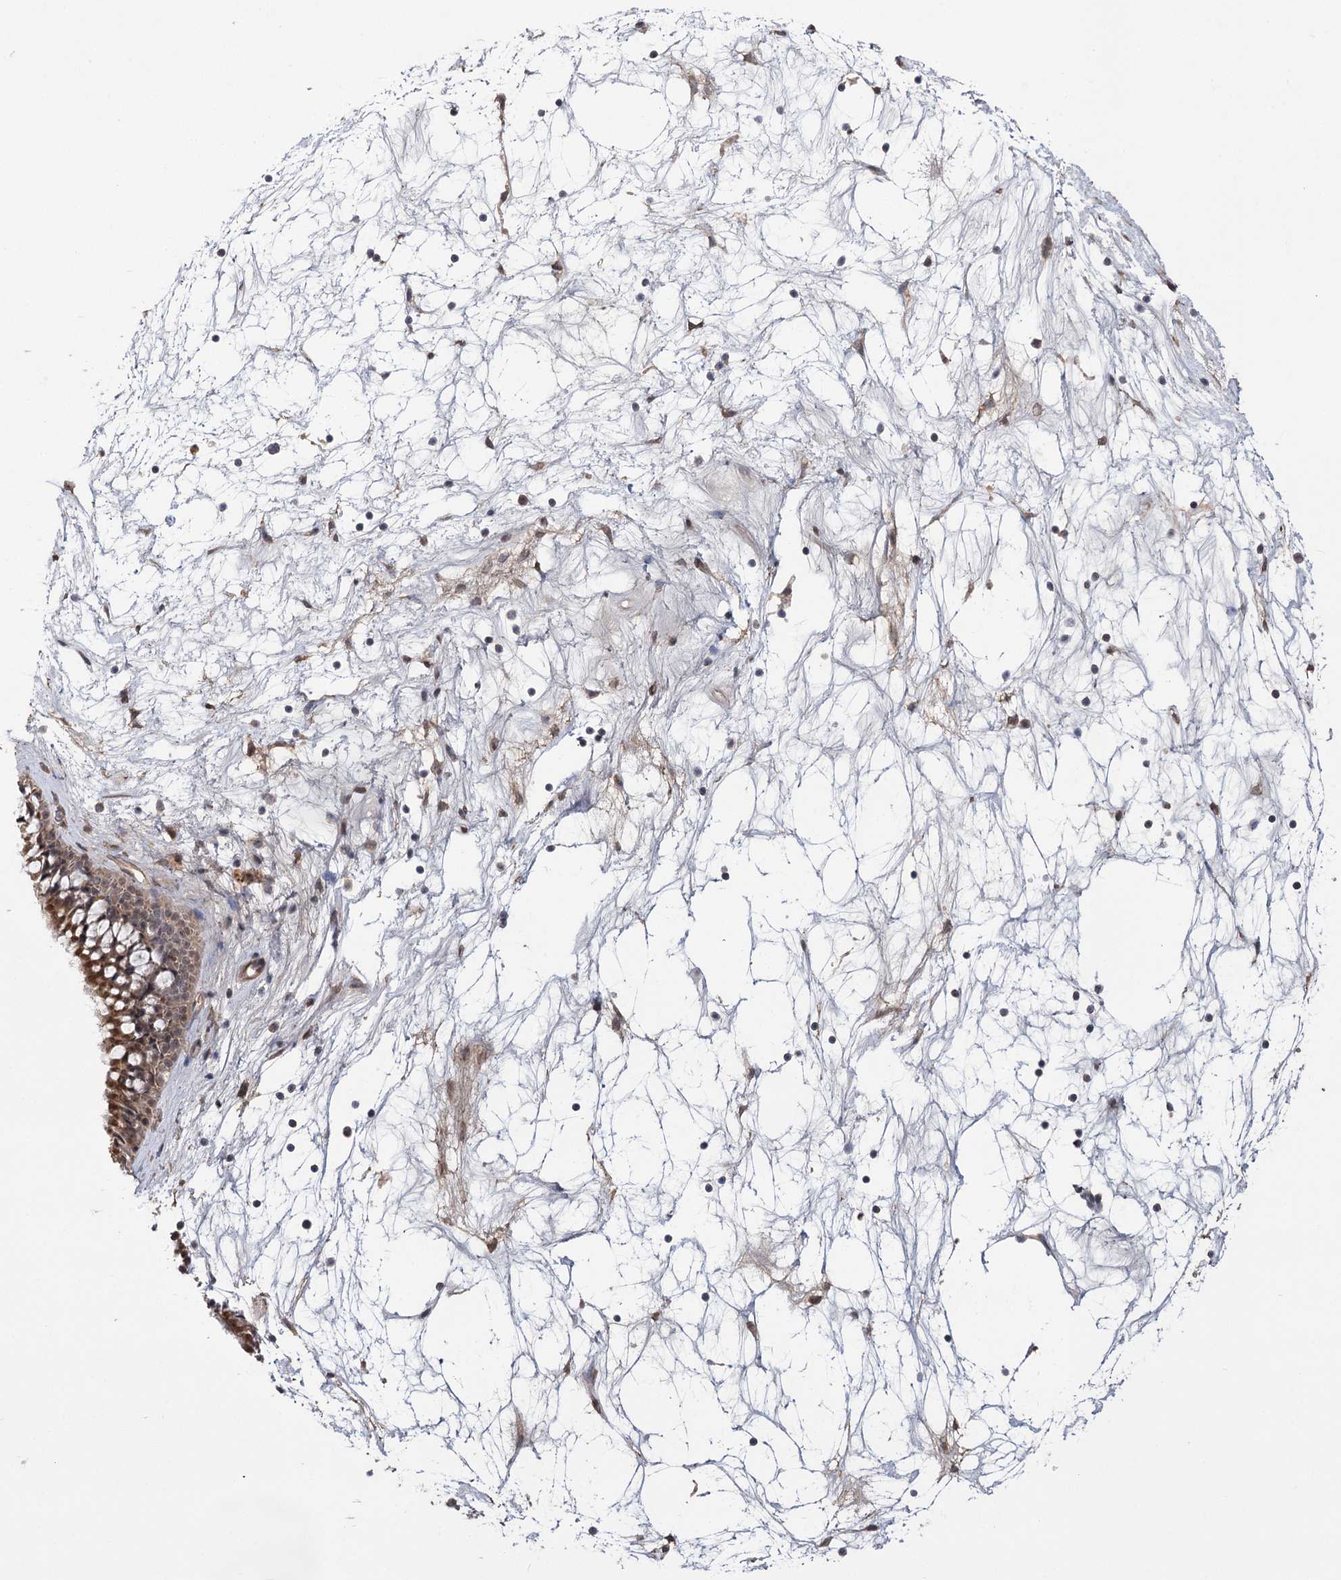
{"staining": {"intensity": "moderate", "quantity": ">75%", "location": "cytoplasmic/membranous,nuclear"}, "tissue": "nasopharynx", "cell_type": "Respiratory epithelial cells", "image_type": "normal", "snomed": [{"axis": "morphology", "description": "Normal tissue, NOS"}, {"axis": "topography", "description": "Nasopharynx"}], "caption": "DAB (3,3'-diaminobenzidine) immunohistochemical staining of benign nasopharynx exhibits moderate cytoplasmic/membranous,nuclear protein positivity in about >75% of respiratory epithelial cells. Nuclei are stained in blue.", "gene": "TENM2", "patient": {"sex": "male", "age": 64}}